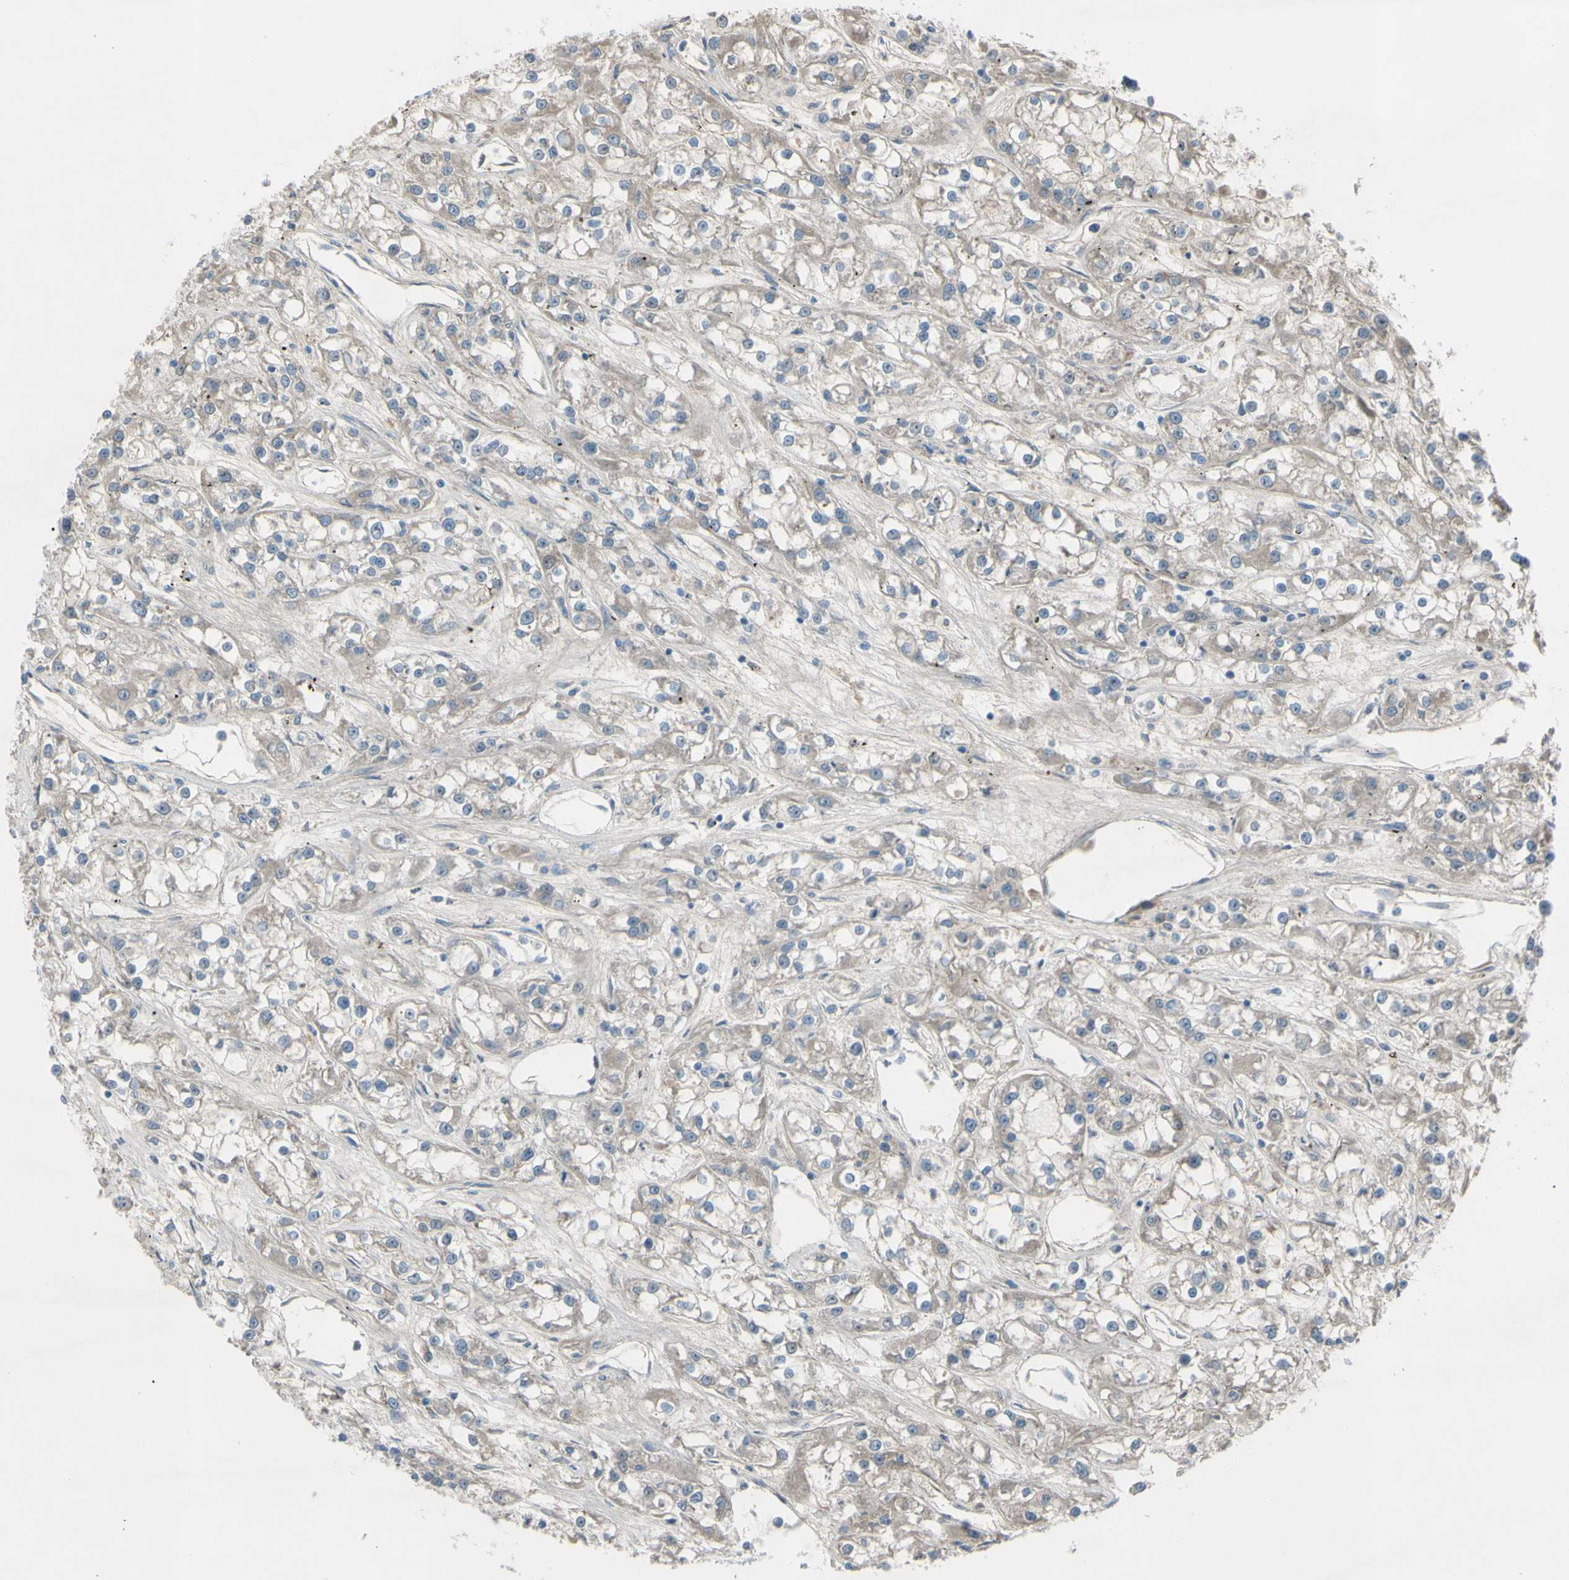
{"staining": {"intensity": "weak", "quantity": "25%-75%", "location": "cytoplasmic/membranous"}, "tissue": "renal cancer", "cell_type": "Tumor cells", "image_type": "cancer", "snomed": [{"axis": "morphology", "description": "Adenocarcinoma, NOS"}, {"axis": "topography", "description": "Kidney"}], "caption": "Immunohistochemical staining of human renal adenocarcinoma demonstrates low levels of weak cytoplasmic/membranous protein expression in about 25%-75% of tumor cells. Using DAB (brown) and hematoxylin (blue) stains, captured at high magnification using brightfield microscopy.", "gene": "ATRN", "patient": {"sex": "female", "age": 52}}